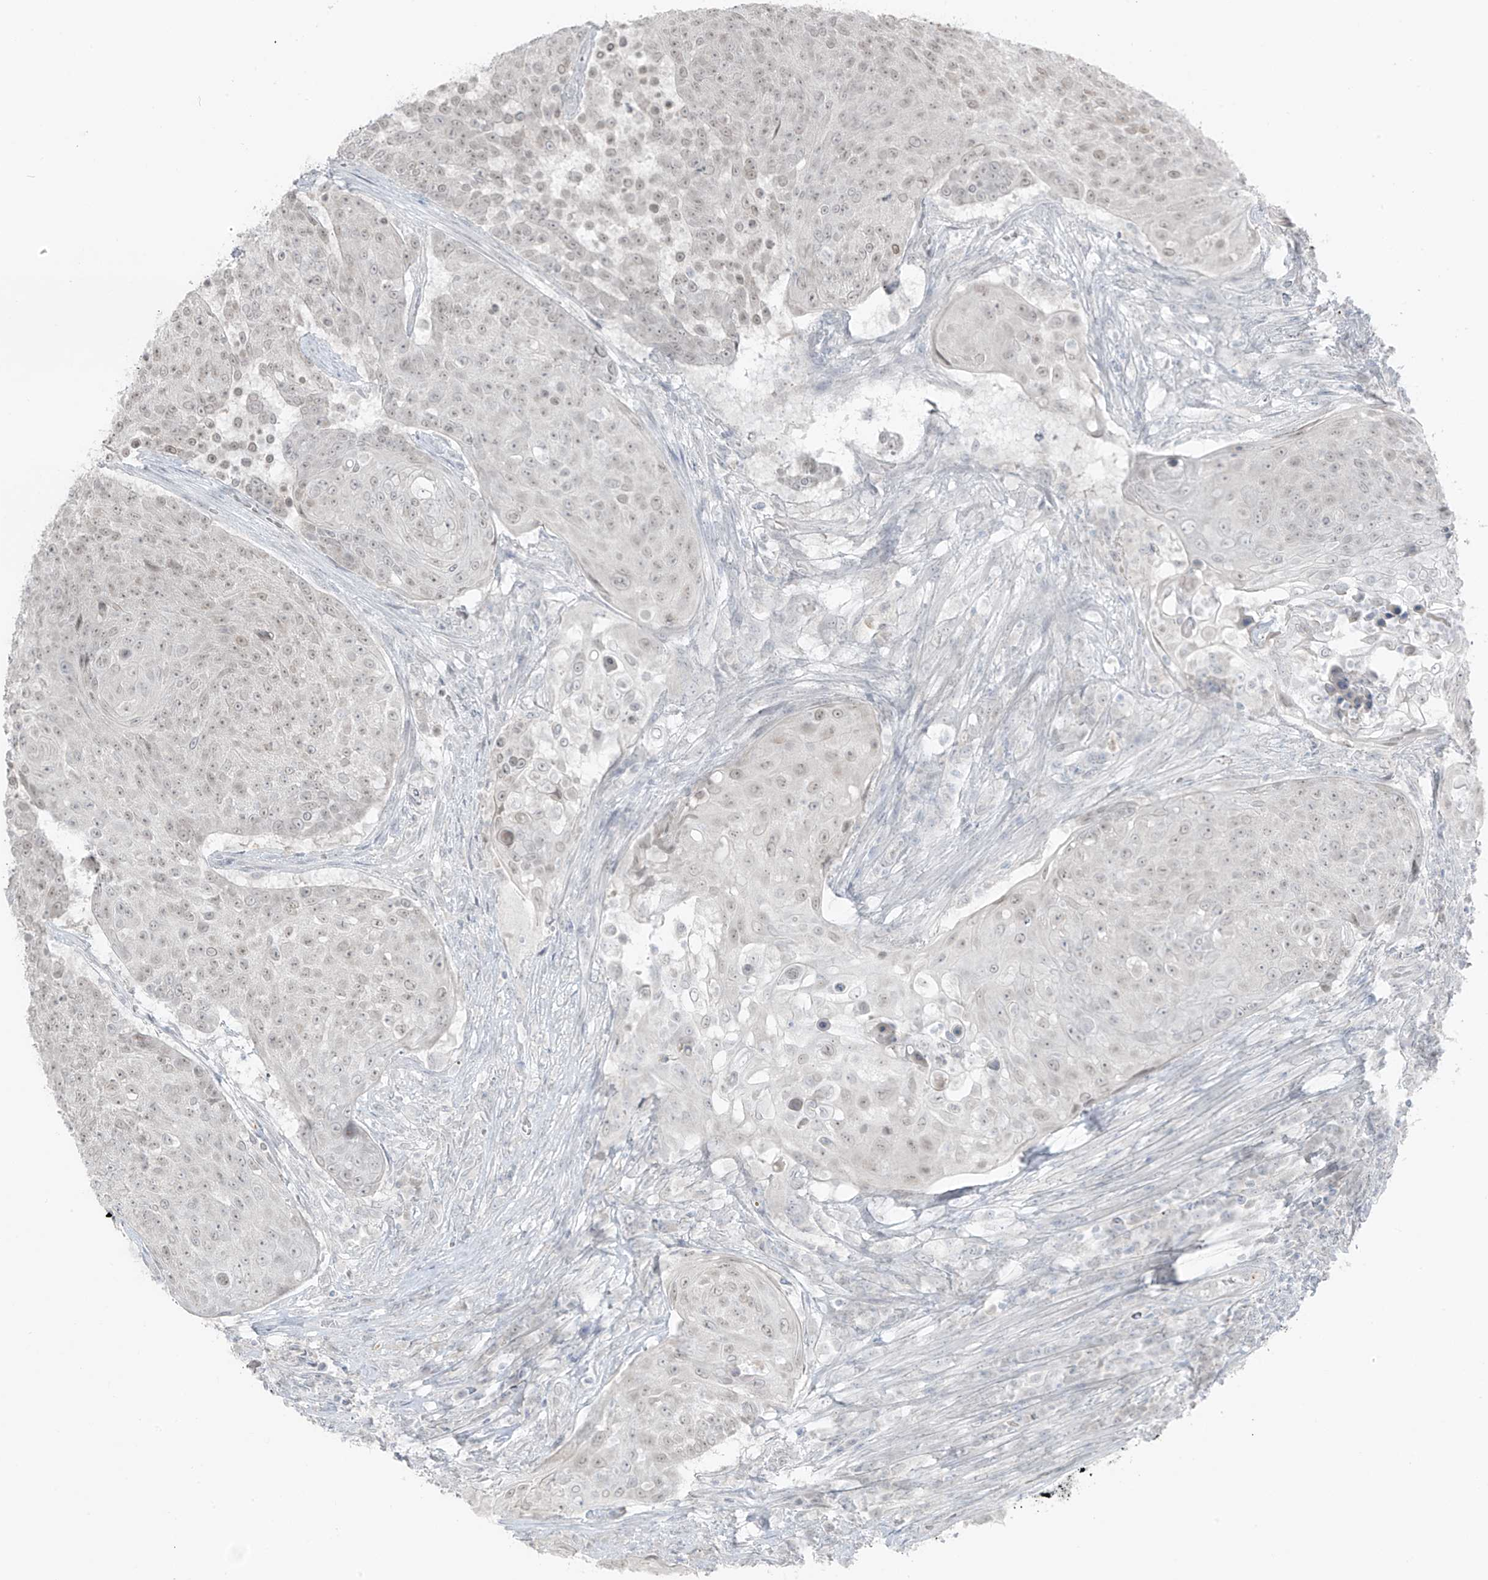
{"staining": {"intensity": "weak", "quantity": ">75%", "location": "nuclear"}, "tissue": "urothelial cancer", "cell_type": "Tumor cells", "image_type": "cancer", "snomed": [{"axis": "morphology", "description": "Urothelial carcinoma, High grade"}, {"axis": "topography", "description": "Urinary bladder"}], "caption": "Human high-grade urothelial carcinoma stained for a protein (brown) shows weak nuclear positive positivity in about >75% of tumor cells.", "gene": "PRDM6", "patient": {"sex": "female", "age": 63}}